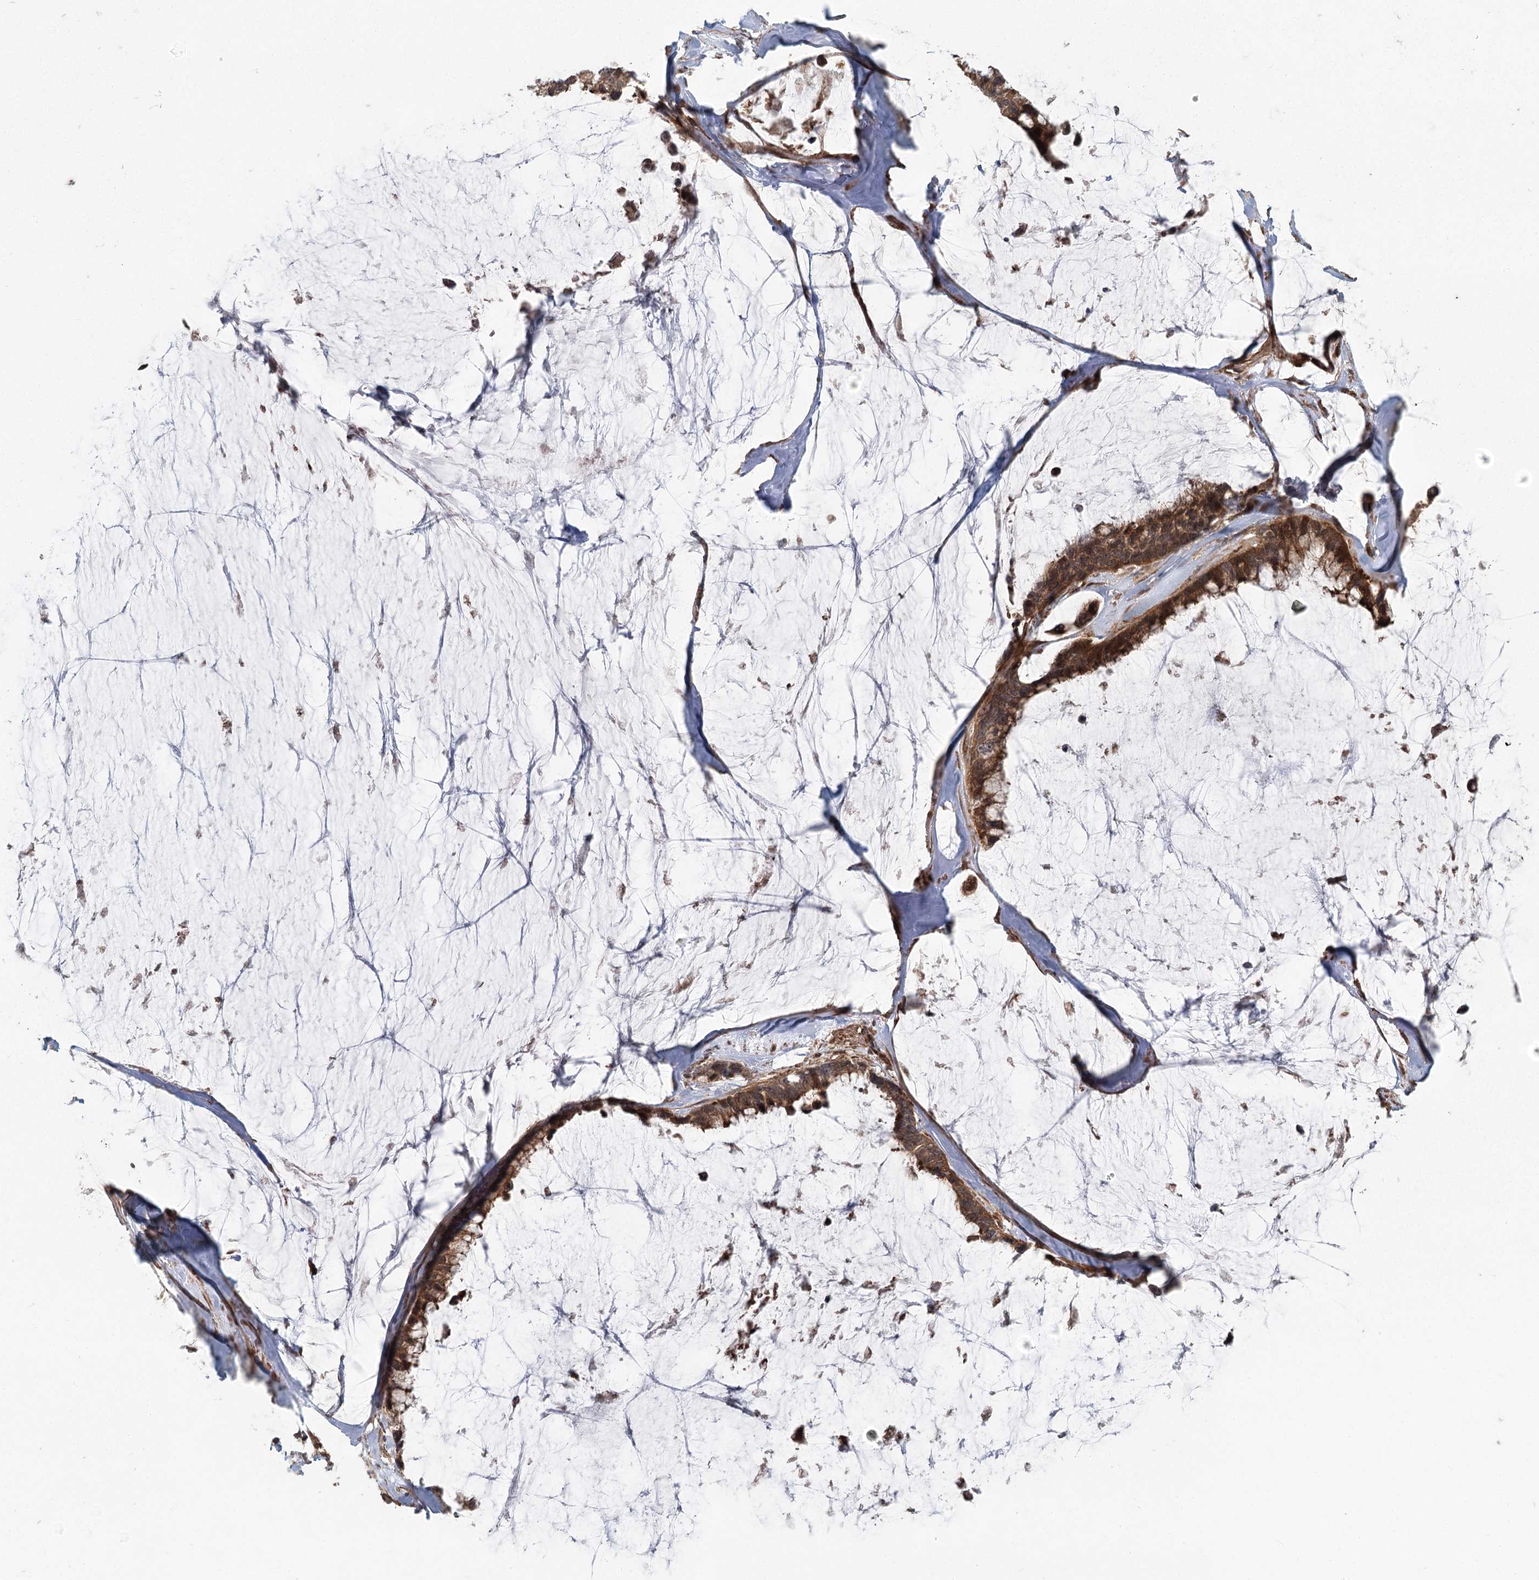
{"staining": {"intensity": "strong", "quantity": ">75%", "location": "cytoplasmic/membranous,nuclear"}, "tissue": "ovarian cancer", "cell_type": "Tumor cells", "image_type": "cancer", "snomed": [{"axis": "morphology", "description": "Cystadenocarcinoma, mucinous, NOS"}, {"axis": "topography", "description": "Ovary"}], "caption": "Protein staining of mucinous cystadenocarcinoma (ovarian) tissue shows strong cytoplasmic/membranous and nuclear staining in approximately >75% of tumor cells.", "gene": "RAPGEF6", "patient": {"sex": "female", "age": 39}}